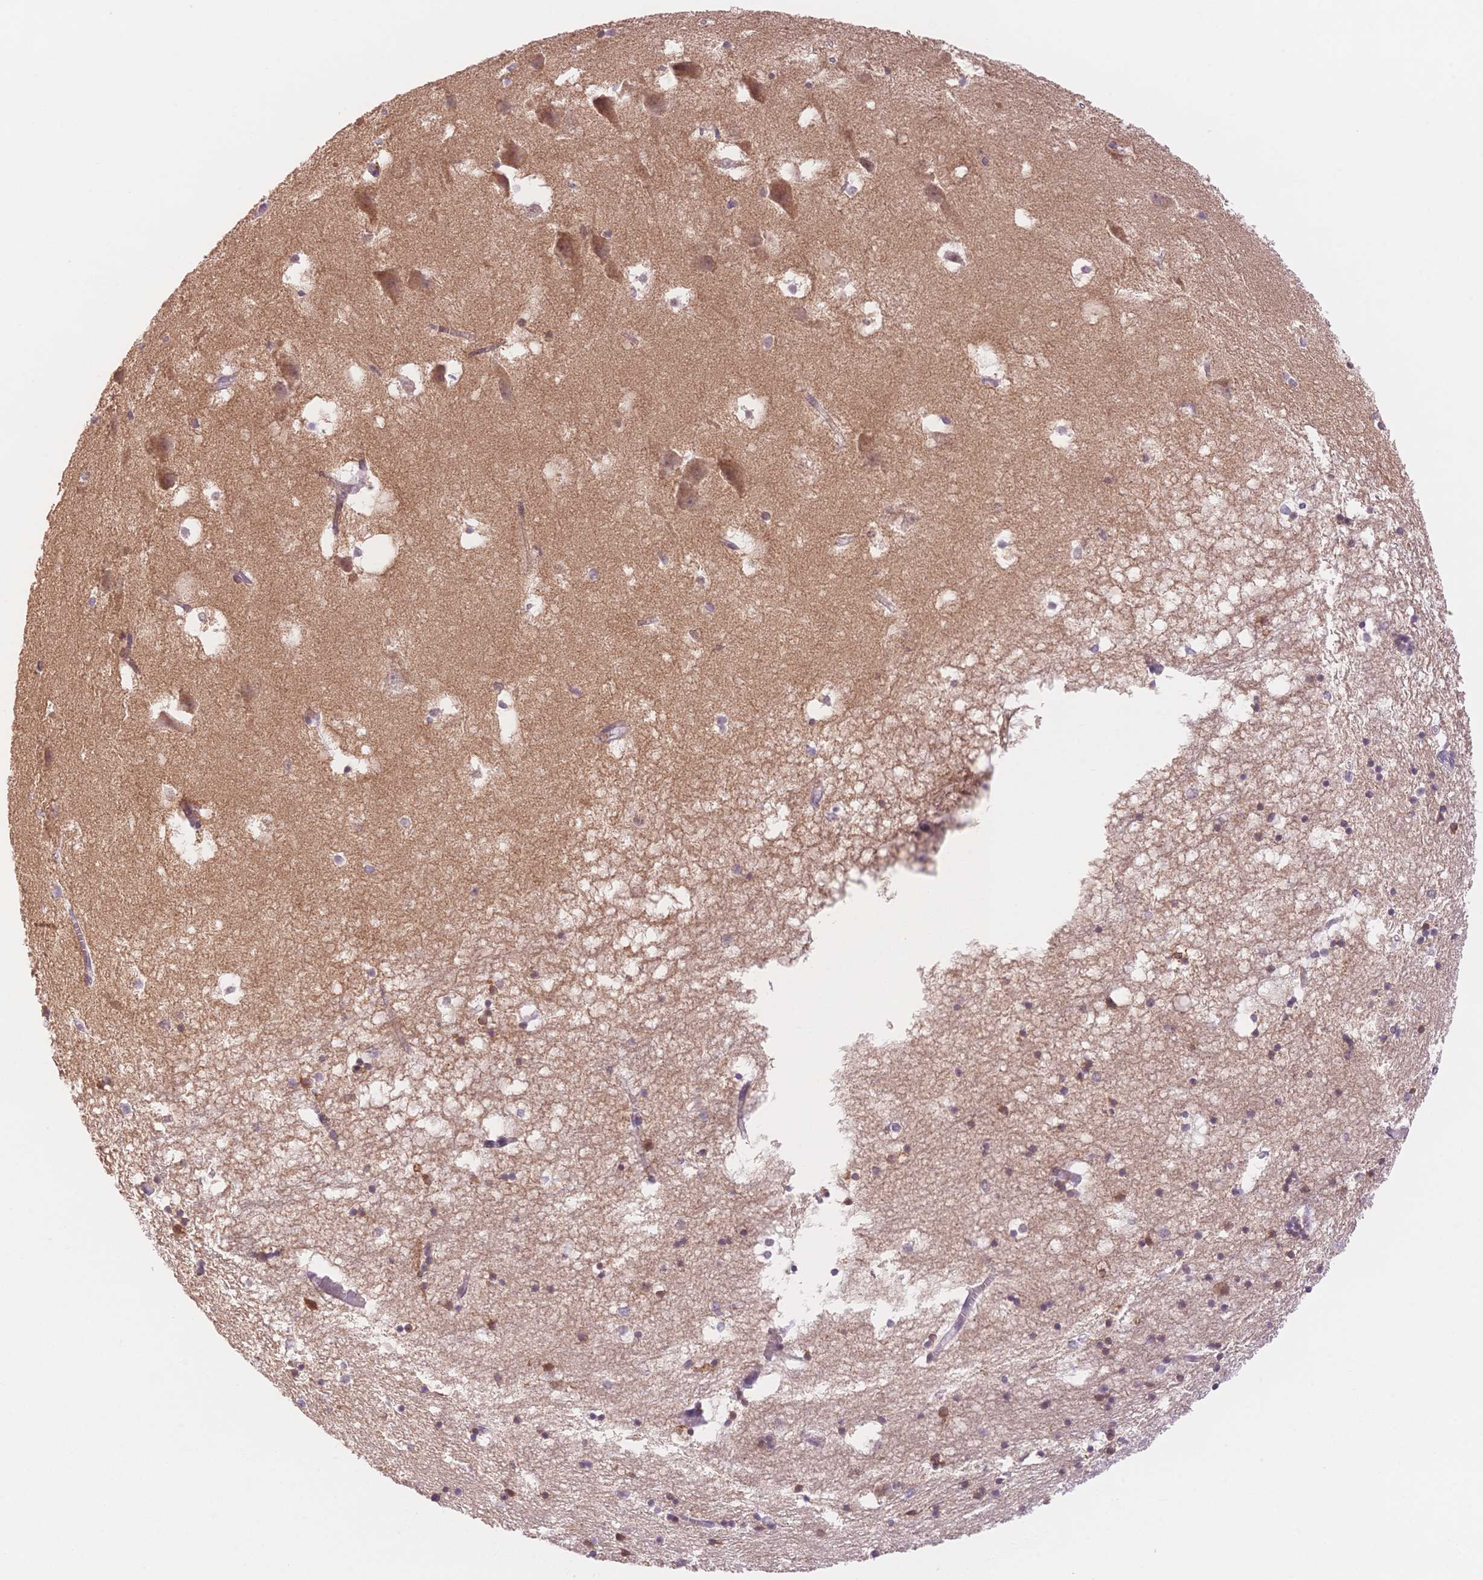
{"staining": {"intensity": "moderate", "quantity": "<25%", "location": "cytoplasmic/membranous"}, "tissue": "hippocampus", "cell_type": "Glial cells", "image_type": "normal", "snomed": [{"axis": "morphology", "description": "Normal tissue, NOS"}, {"axis": "topography", "description": "Hippocampus"}], "caption": "Glial cells display low levels of moderate cytoplasmic/membranous staining in approximately <25% of cells in unremarkable hippocampus.", "gene": "STK39", "patient": {"sex": "male", "age": 58}}